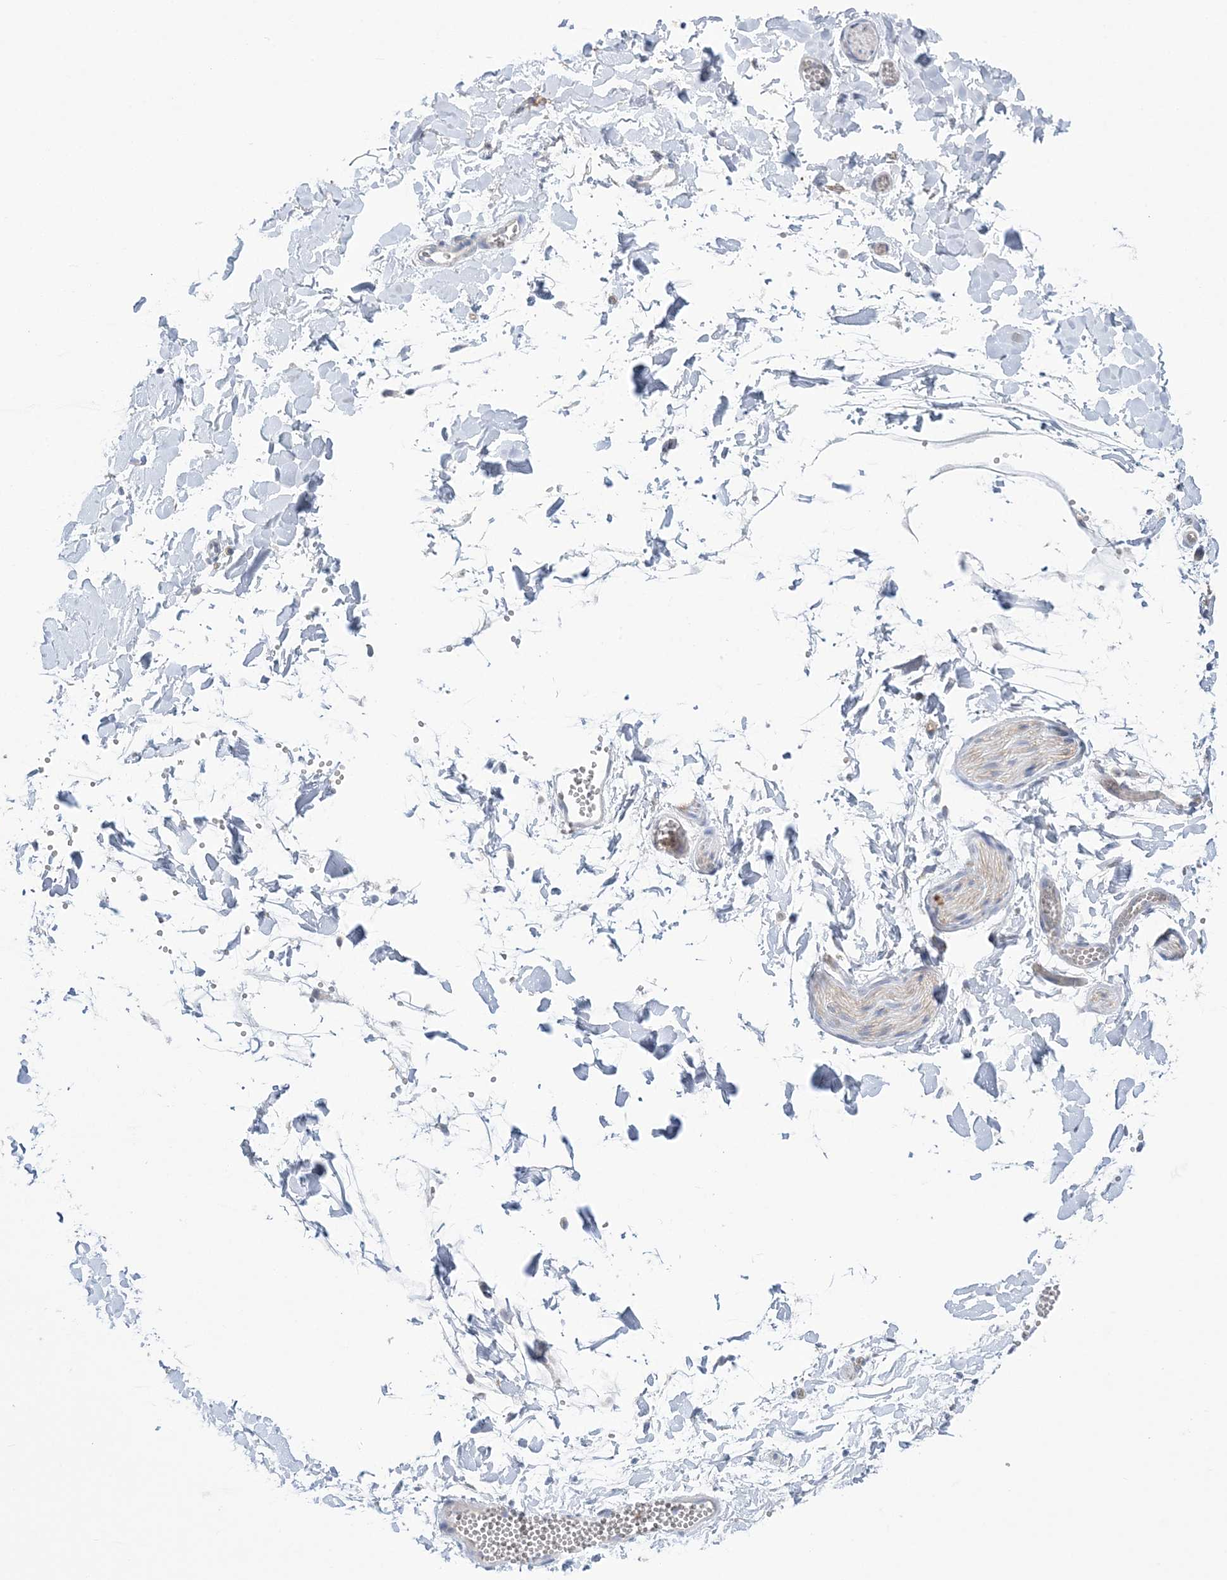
{"staining": {"intensity": "negative", "quantity": "none", "location": "none"}, "tissue": "adipose tissue", "cell_type": "Adipocytes", "image_type": "normal", "snomed": [{"axis": "morphology", "description": "Normal tissue, NOS"}, {"axis": "topography", "description": "Gallbladder"}, {"axis": "topography", "description": "Peripheral nerve tissue"}], "caption": "A high-resolution histopathology image shows IHC staining of benign adipose tissue, which exhibits no significant staining in adipocytes. The staining is performed using DAB brown chromogen with nuclei counter-stained in using hematoxylin.", "gene": "FARSB", "patient": {"sex": "male", "age": 38}}